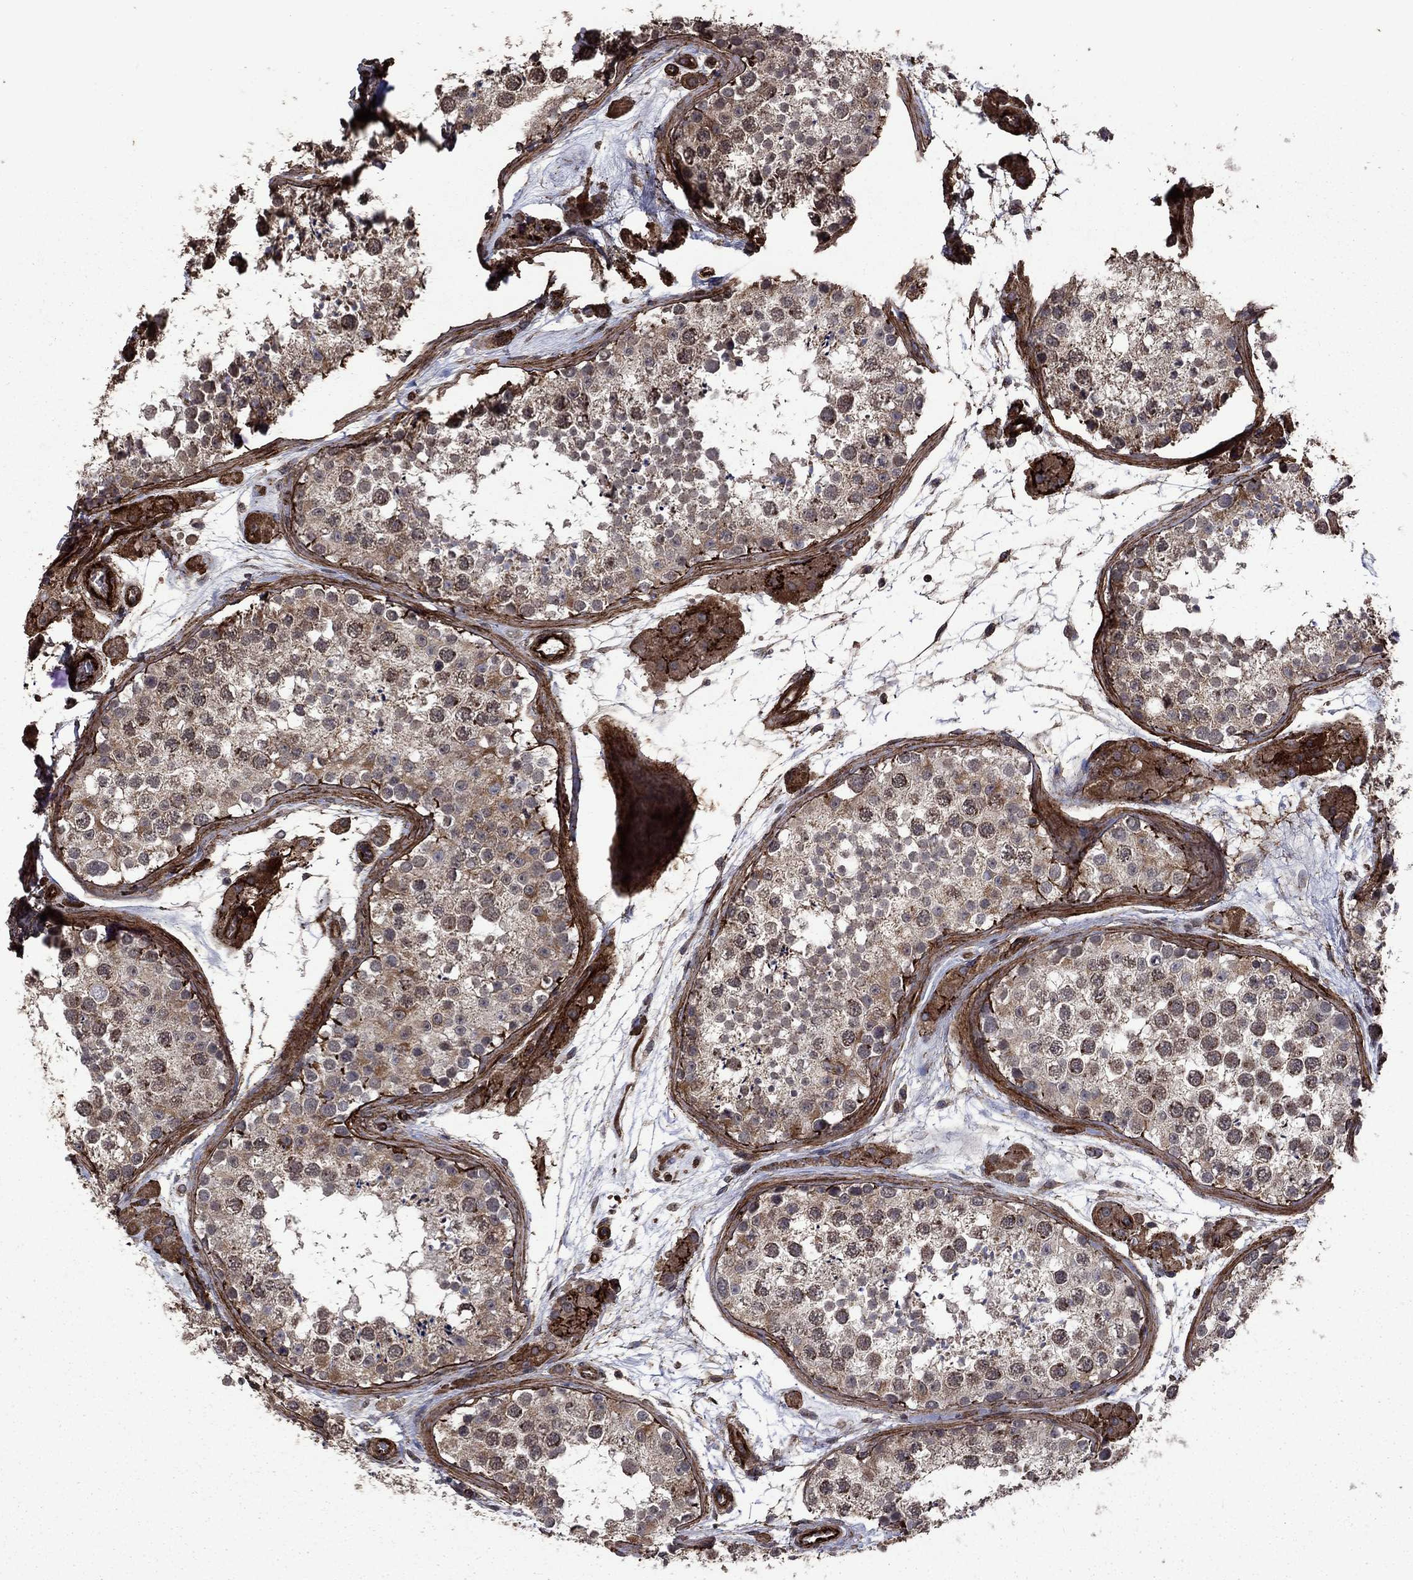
{"staining": {"intensity": "moderate", "quantity": "25%-75%", "location": "cytoplasmic/membranous"}, "tissue": "testis", "cell_type": "Cells in seminiferous ducts", "image_type": "normal", "snomed": [{"axis": "morphology", "description": "Normal tissue, NOS"}, {"axis": "topography", "description": "Testis"}], "caption": "High-power microscopy captured an immunohistochemistry micrograph of unremarkable testis, revealing moderate cytoplasmic/membranous expression in approximately 25%-75% of cells in seminiferous ducts. Nuclei are stained in blue.", "gene": "COL18A1", "patient": {"sex": "male", "age": 41}}